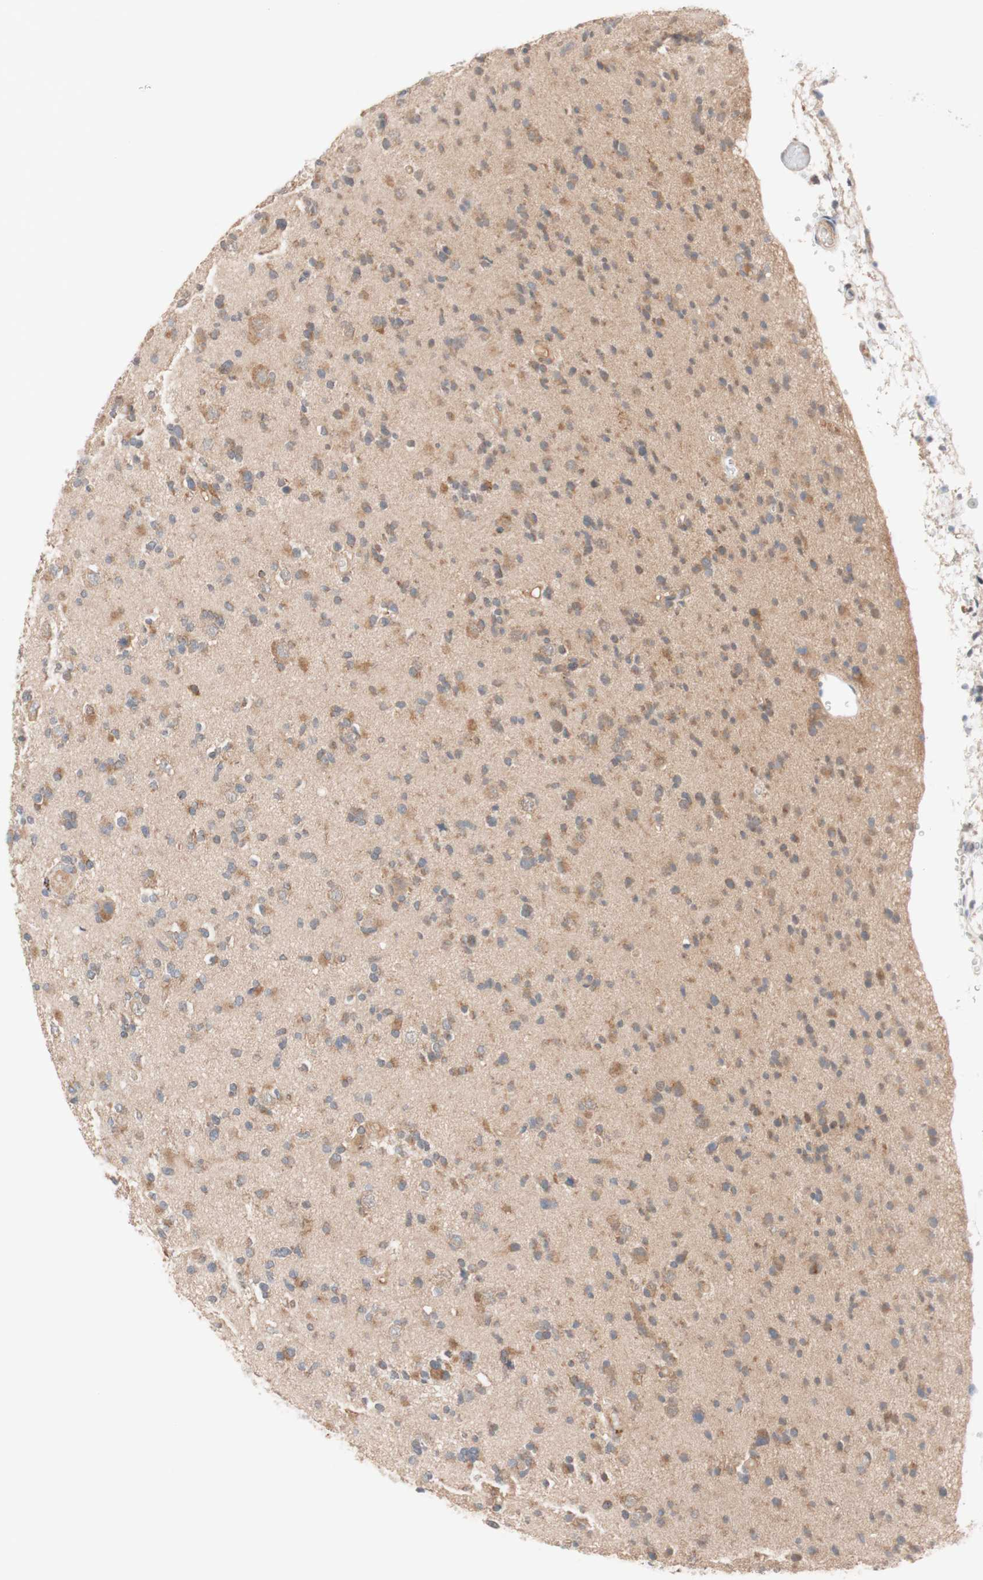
{"staining": {"intensity": "moderate", "quantity": "25%-75%", "location": "cytoplasmic/membranous"}, "tissue": "glioma", "cell_type": "Tumor cells", "image_type": "cancer", "snomed": [{"axis": "morphology", "description": "Glioma, malignant, Low grade"}, {"axis": "topography", "description": "Brain"}], "caption": "A medium amount of moderate cytoplasmic/membranous expression is appreciated in about 25%-75% of tumor cells in glioma tissue. (brown staining indicates protein expression, while blue staining denotes nuclei).", "gene": "PEX2", "patient": {"sex": "female", "age": 22}}